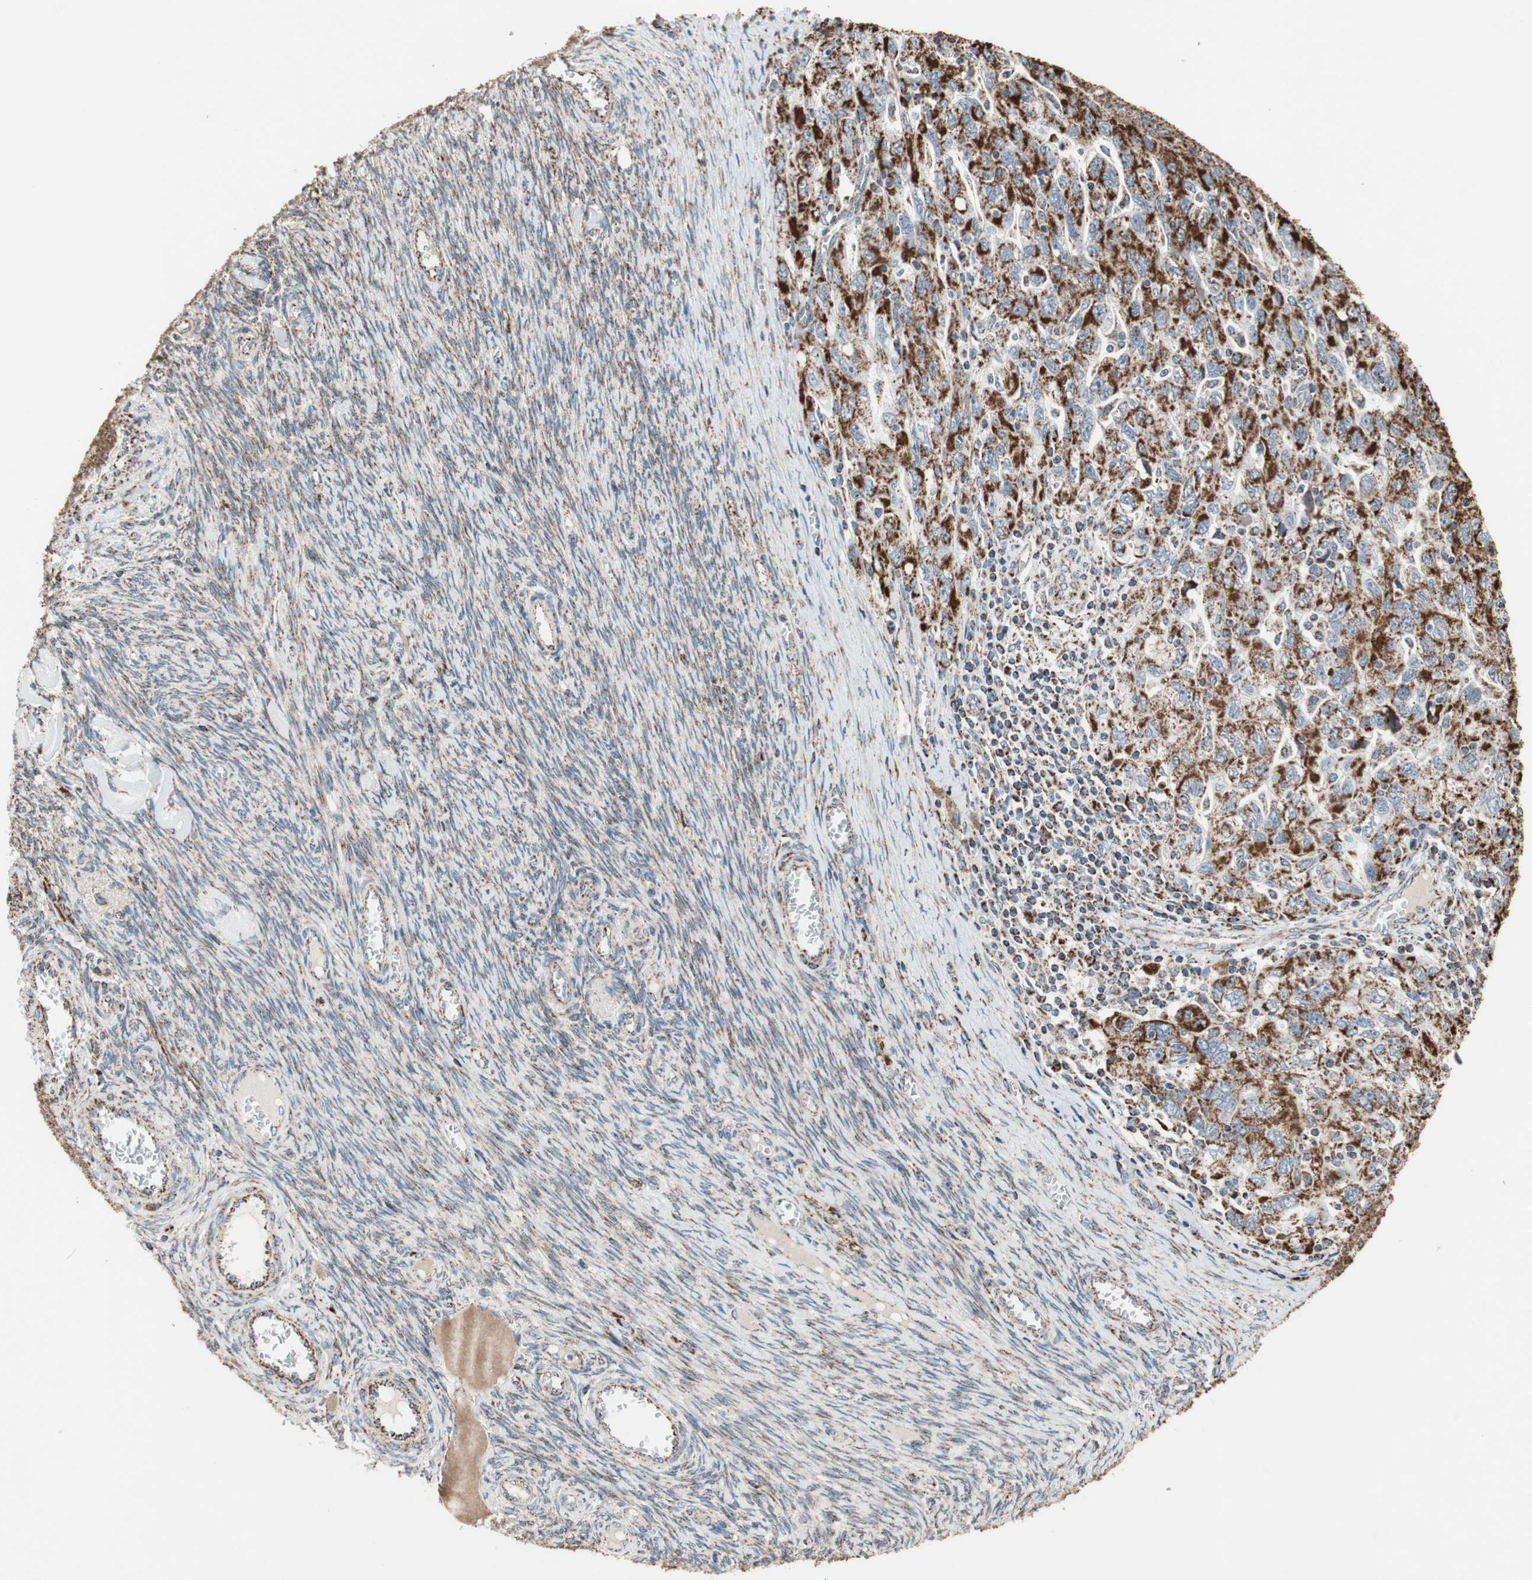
{"staining": {"intensity": "strong", "quantity": ">75%", "location": "cytoplasmic/membranous"}, "tissue": "ovarian cancer", "cell_type": "Tumor cells", "image_type": "cancer", "snomed": [{"axis": "morphology", "description": "Carcinoma, NOS"}, {"axis": "morphology", "description": "Cystadenocarcinoma, serous, NOS"}, {"axis": "topography", "description": "Ovary"}], "caption": "Protein analysis of ovarian cancer (carcinoma) tissue demonstrates strong cytoplasmic/membranous staining in about >75% of tumor cells.", "gene": "PCSK4", "patient": {"sex": "female", "age": 69}}